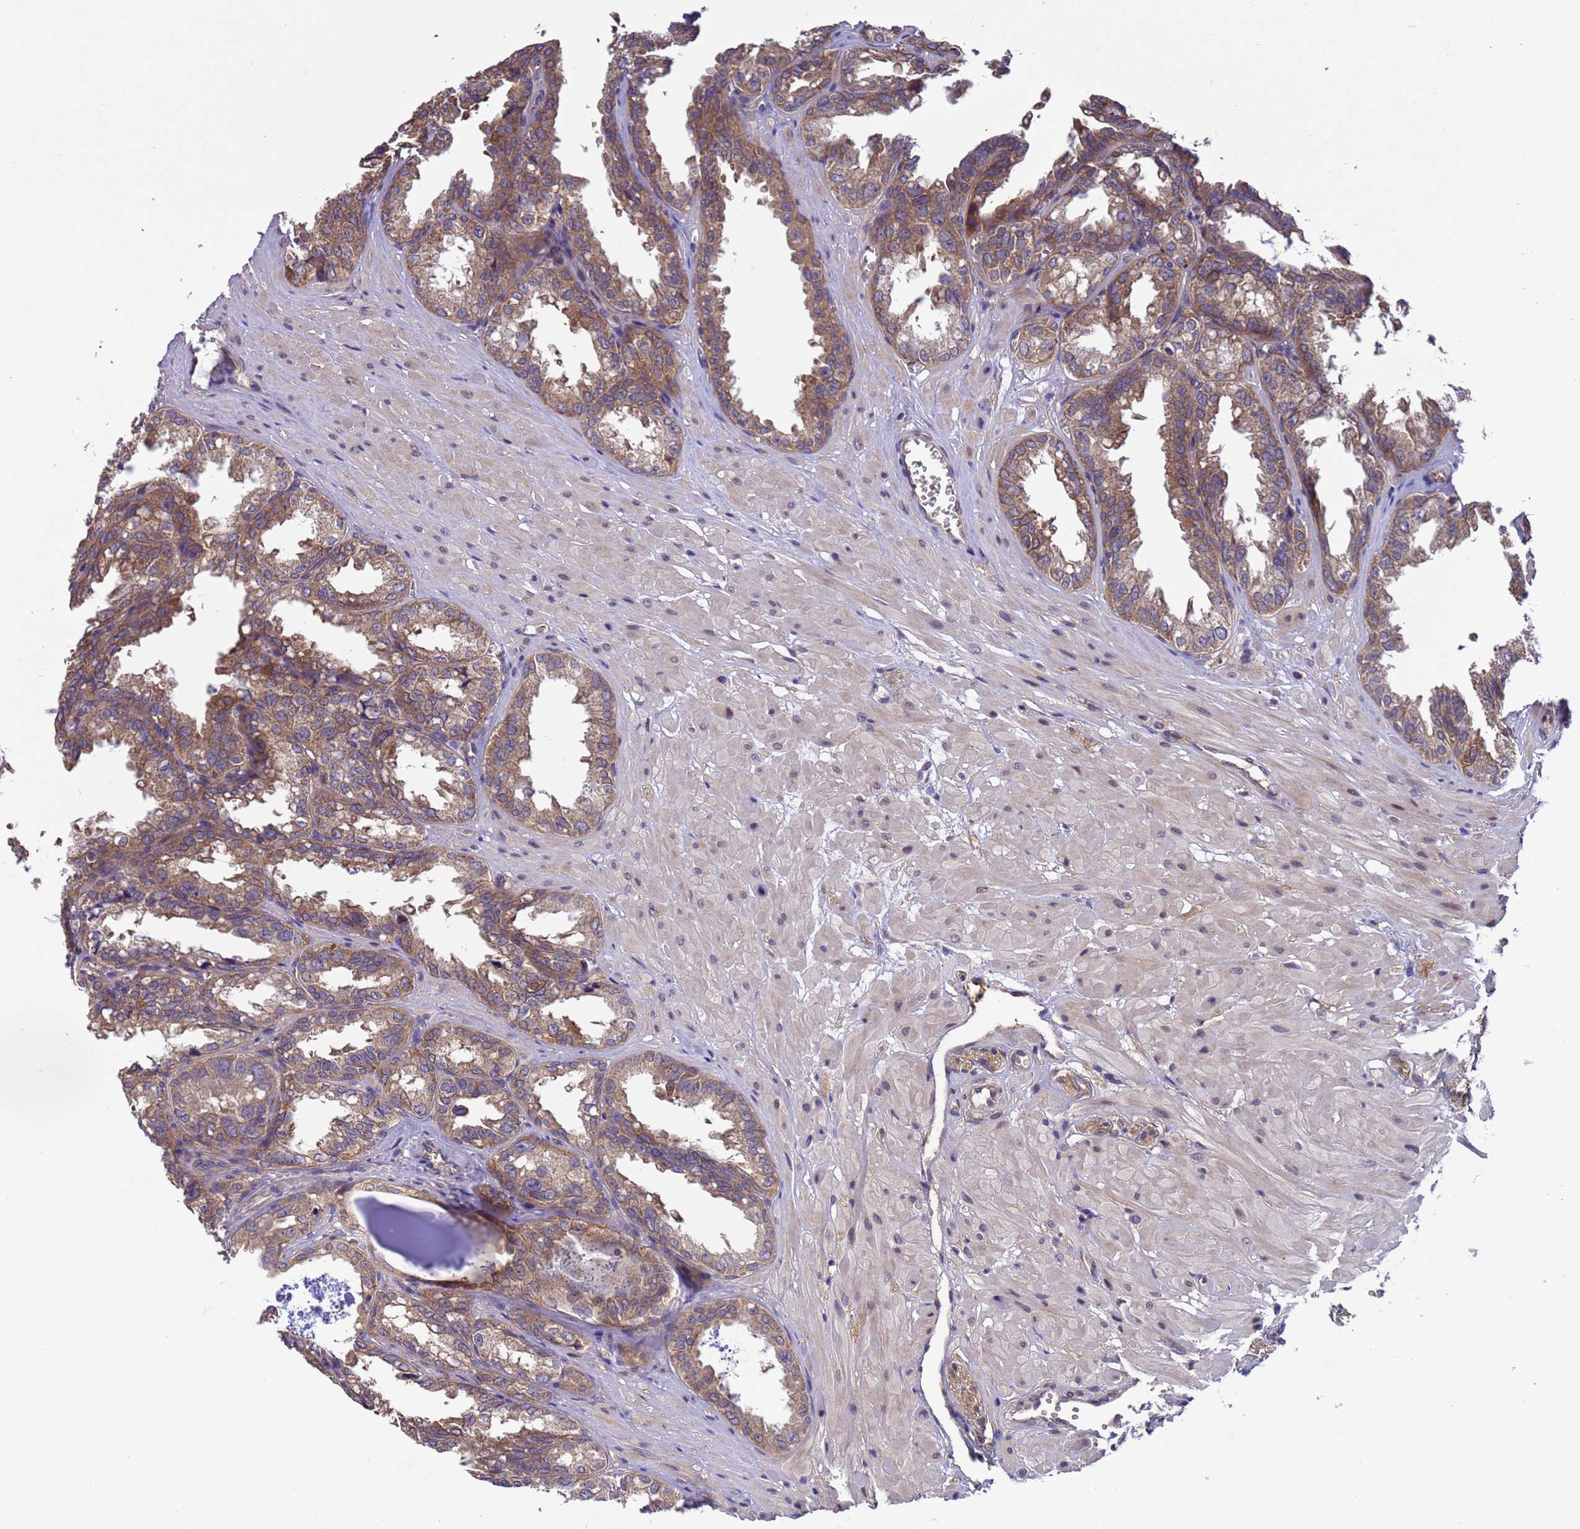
{"staining": {"intensity": "moderate", "quantity": ">75%", "location": "cytoplasmic/membranous"}, "tissue": "seminal vesicle", "cell_type": "Glandular cells", "image_type": "normal", "snomed": [{"axis": "morphology", "description": "Normal tissue, NOS"}, {"axis": "topography", "description": "Prostate"}, {"axis": "topography", "description": "Seminal veicle"}], "caption": "DAB (3,3'-diaminobenzidine) immunohistochemical staining of unremarkable seminal vesicle shows moderate cytoplasmic/membranous protein positivity in about >75% of glandular cells.", "gene": "ARHGAP12", "patient": {"sex": "male", "age": 51}}